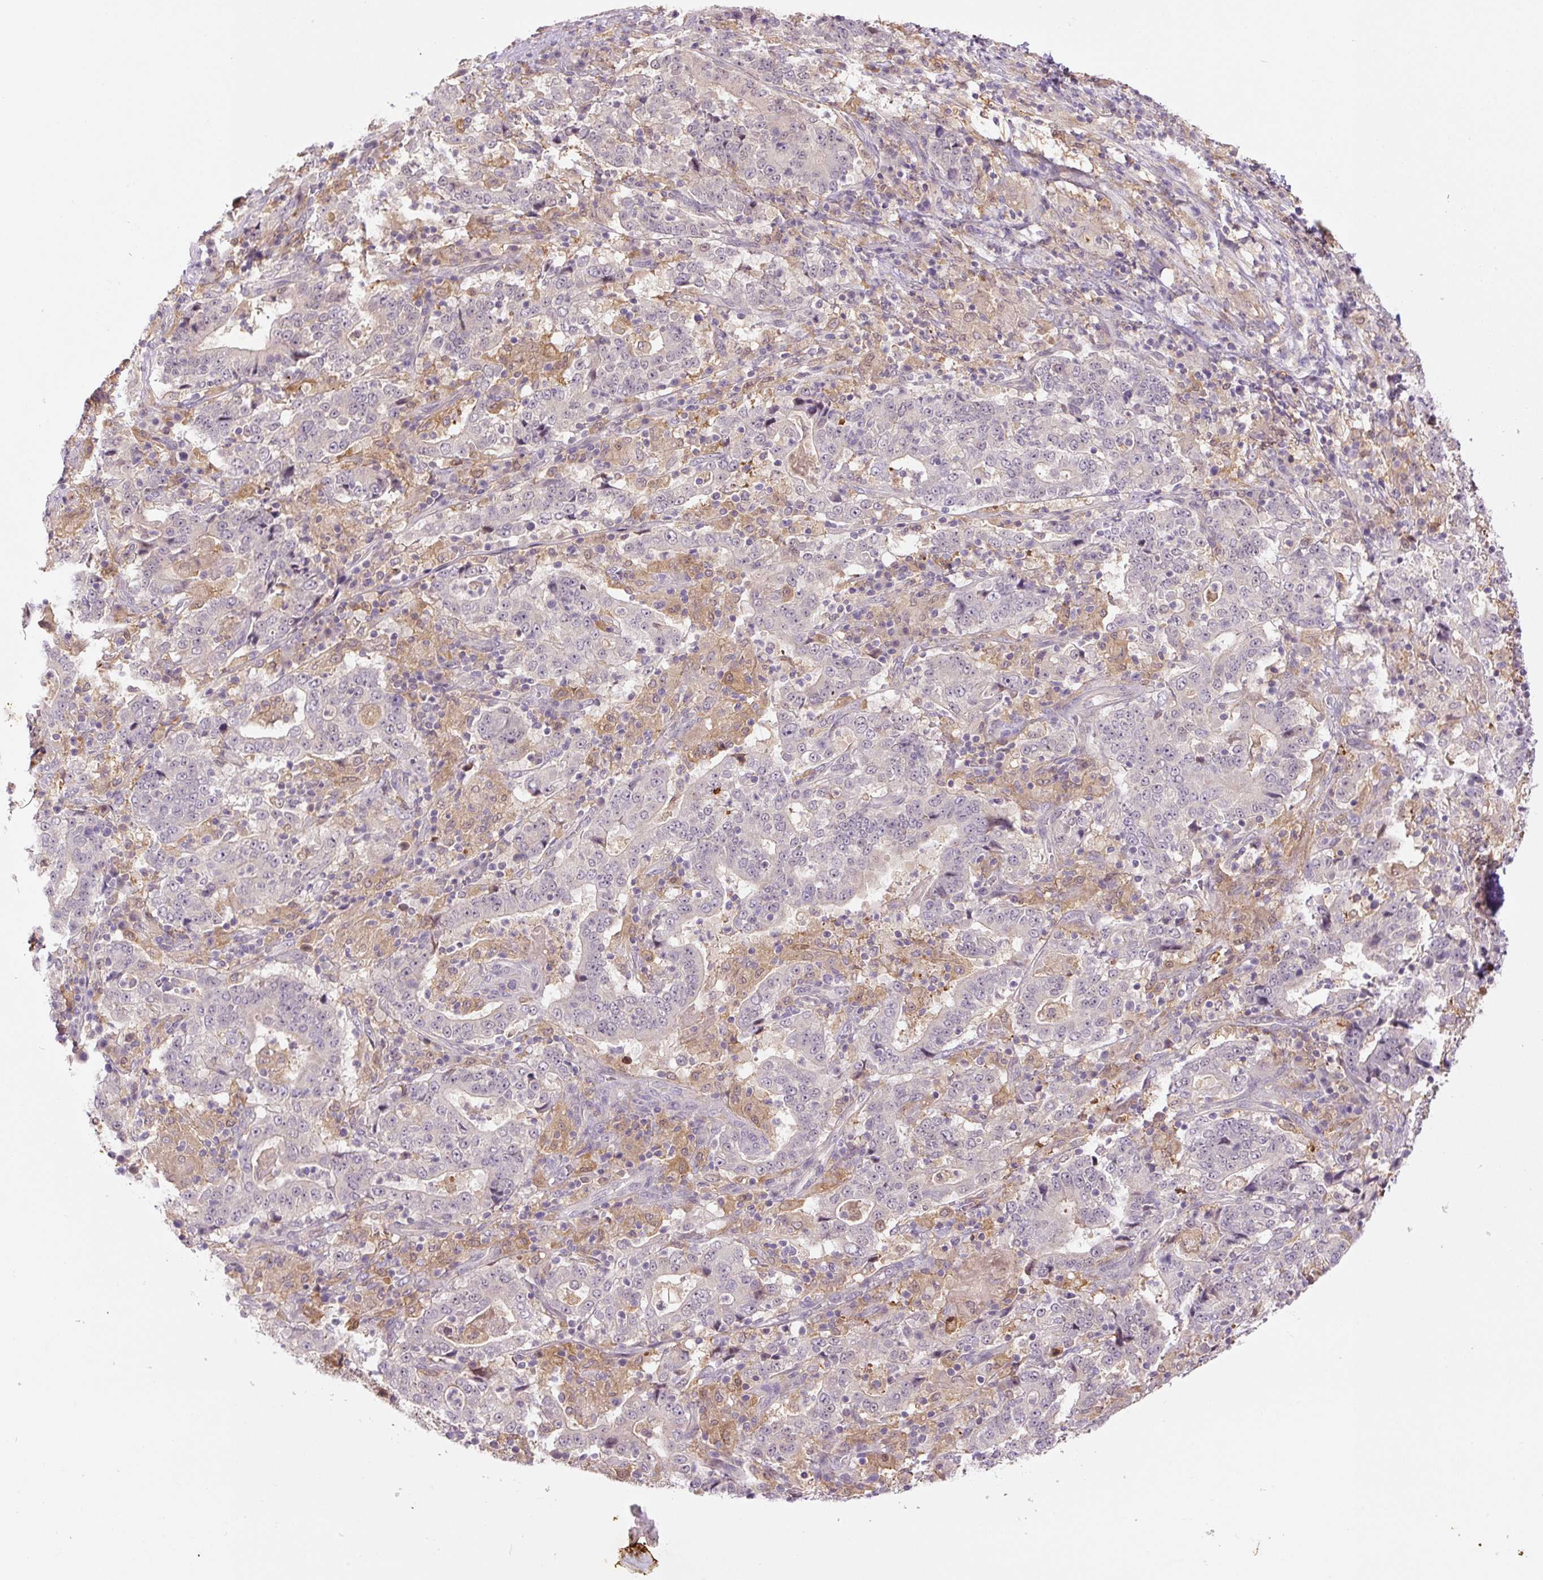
{"staining": {"intensity": "negative", "quantity": "none", "location": "none"}, "tissue": "stomach cancer", "cell_type": "Tumor cells", "image_type": "cancer", "snomed": [{"axis": "morphology", "description": "Normal tissue, NOS"}, {"axis": "morphology", "description": "Adenocarcinoma, NOS"}, {"axis": "topography", "description": "Stomach, upper"}, {"axis": "topography", "description": "Stomach"}], "caption": "A photomicrograph of stomach cancer stained for a protein reveals no brown staining in tumor cells.", "gene": "SPSB2", "patient": {"sex": "male", "age": 59}}